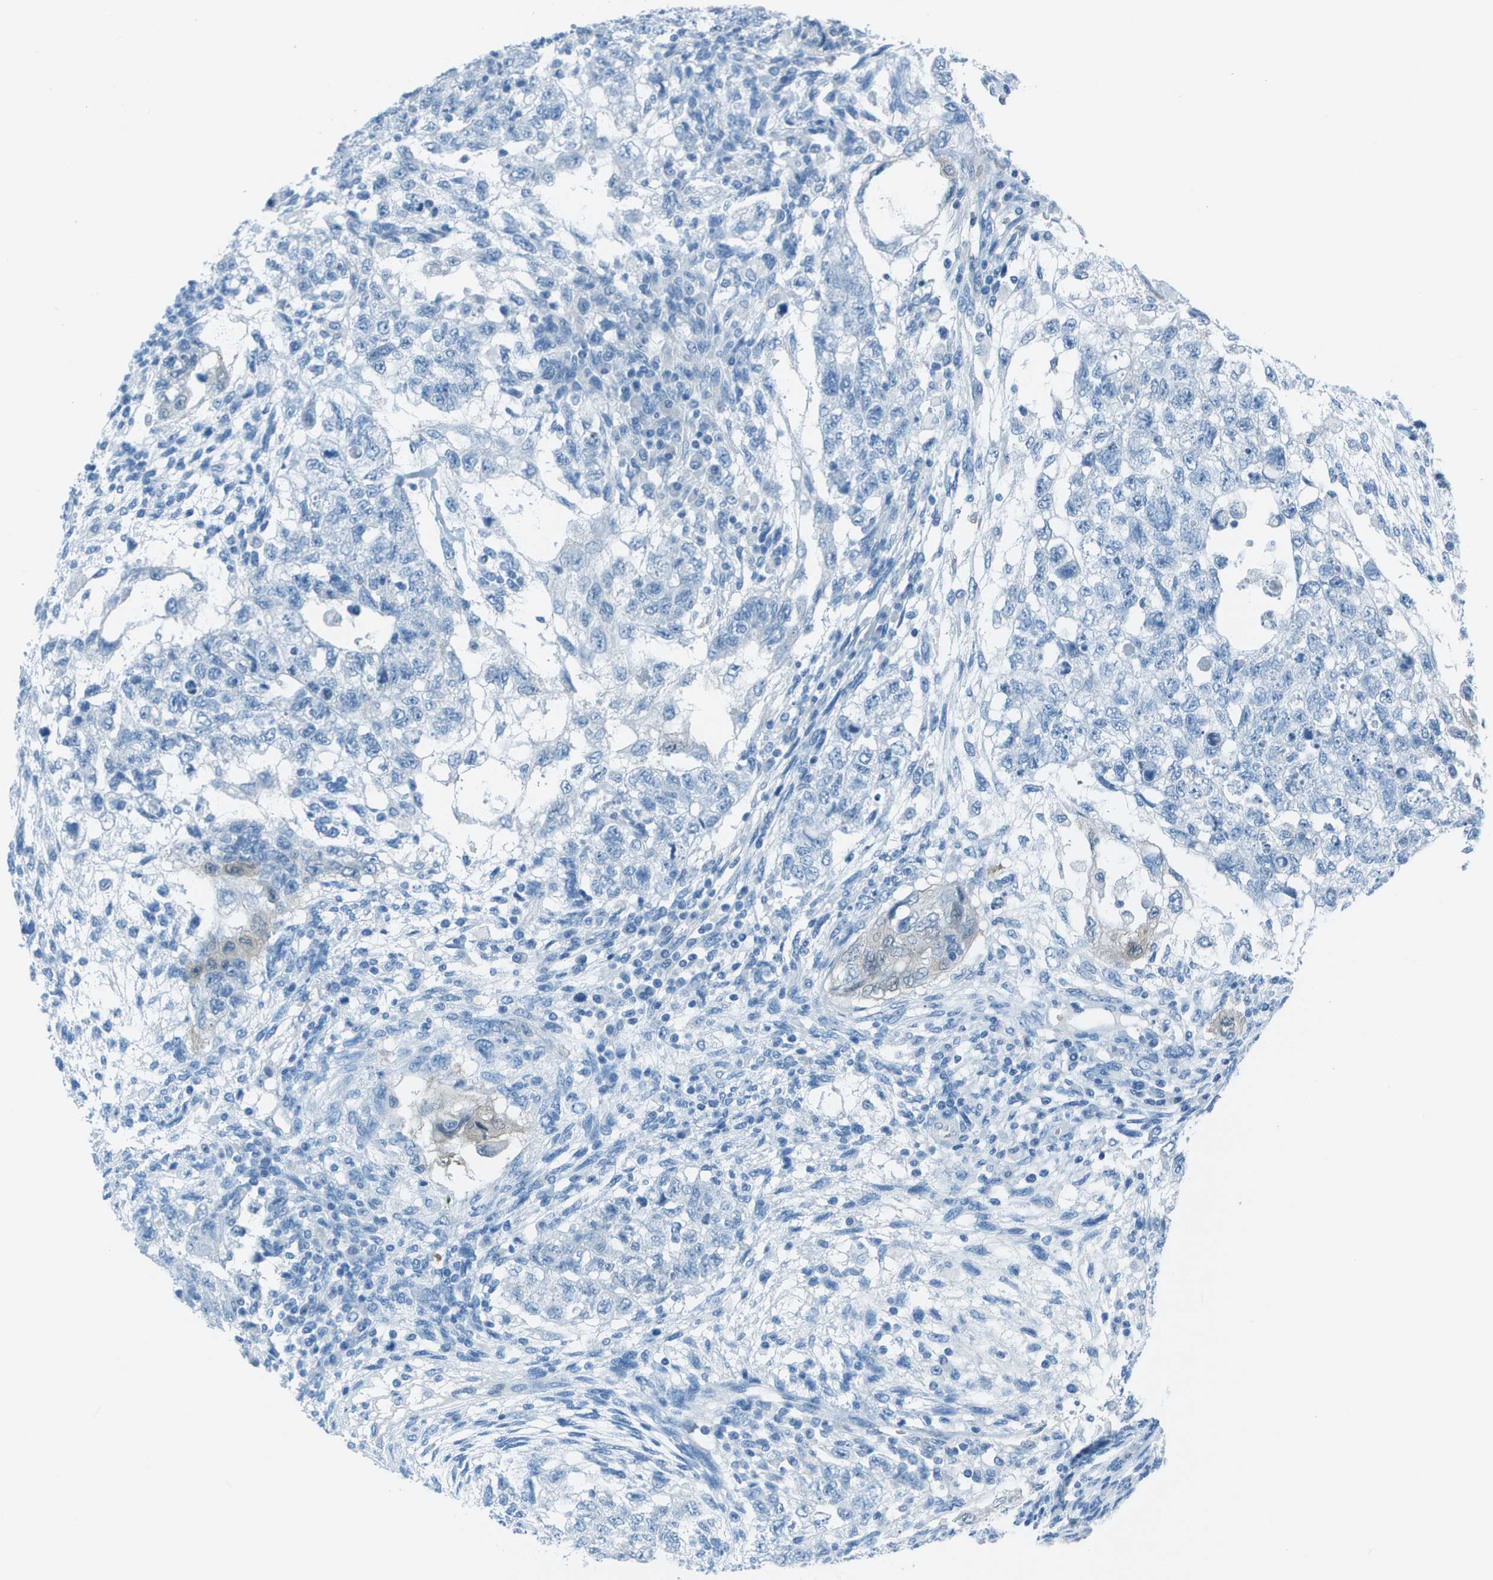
{"staining": {"intensity": "negative", "quantity": "none", "location": "none"}, "tissue": "testis cancer", "cell_type": "Tumor cells", "image_type": "cancer", "snomed": [{"axis": "morphology", "description": "Normal tissue, NOS"}, {"axis": "morphology", "description": "Carcinoma, Embryonal, NOS"}, {"axis": "topography", "description": "Testis"}], "caption": "A histopathology image of testis embryonal carcinoma stained for a protein demonstrates no brown staining in tumor cells. Nuclei are stained in blue.", "gene": "ASL", "patient": {"sex": "male", "age": 36}}